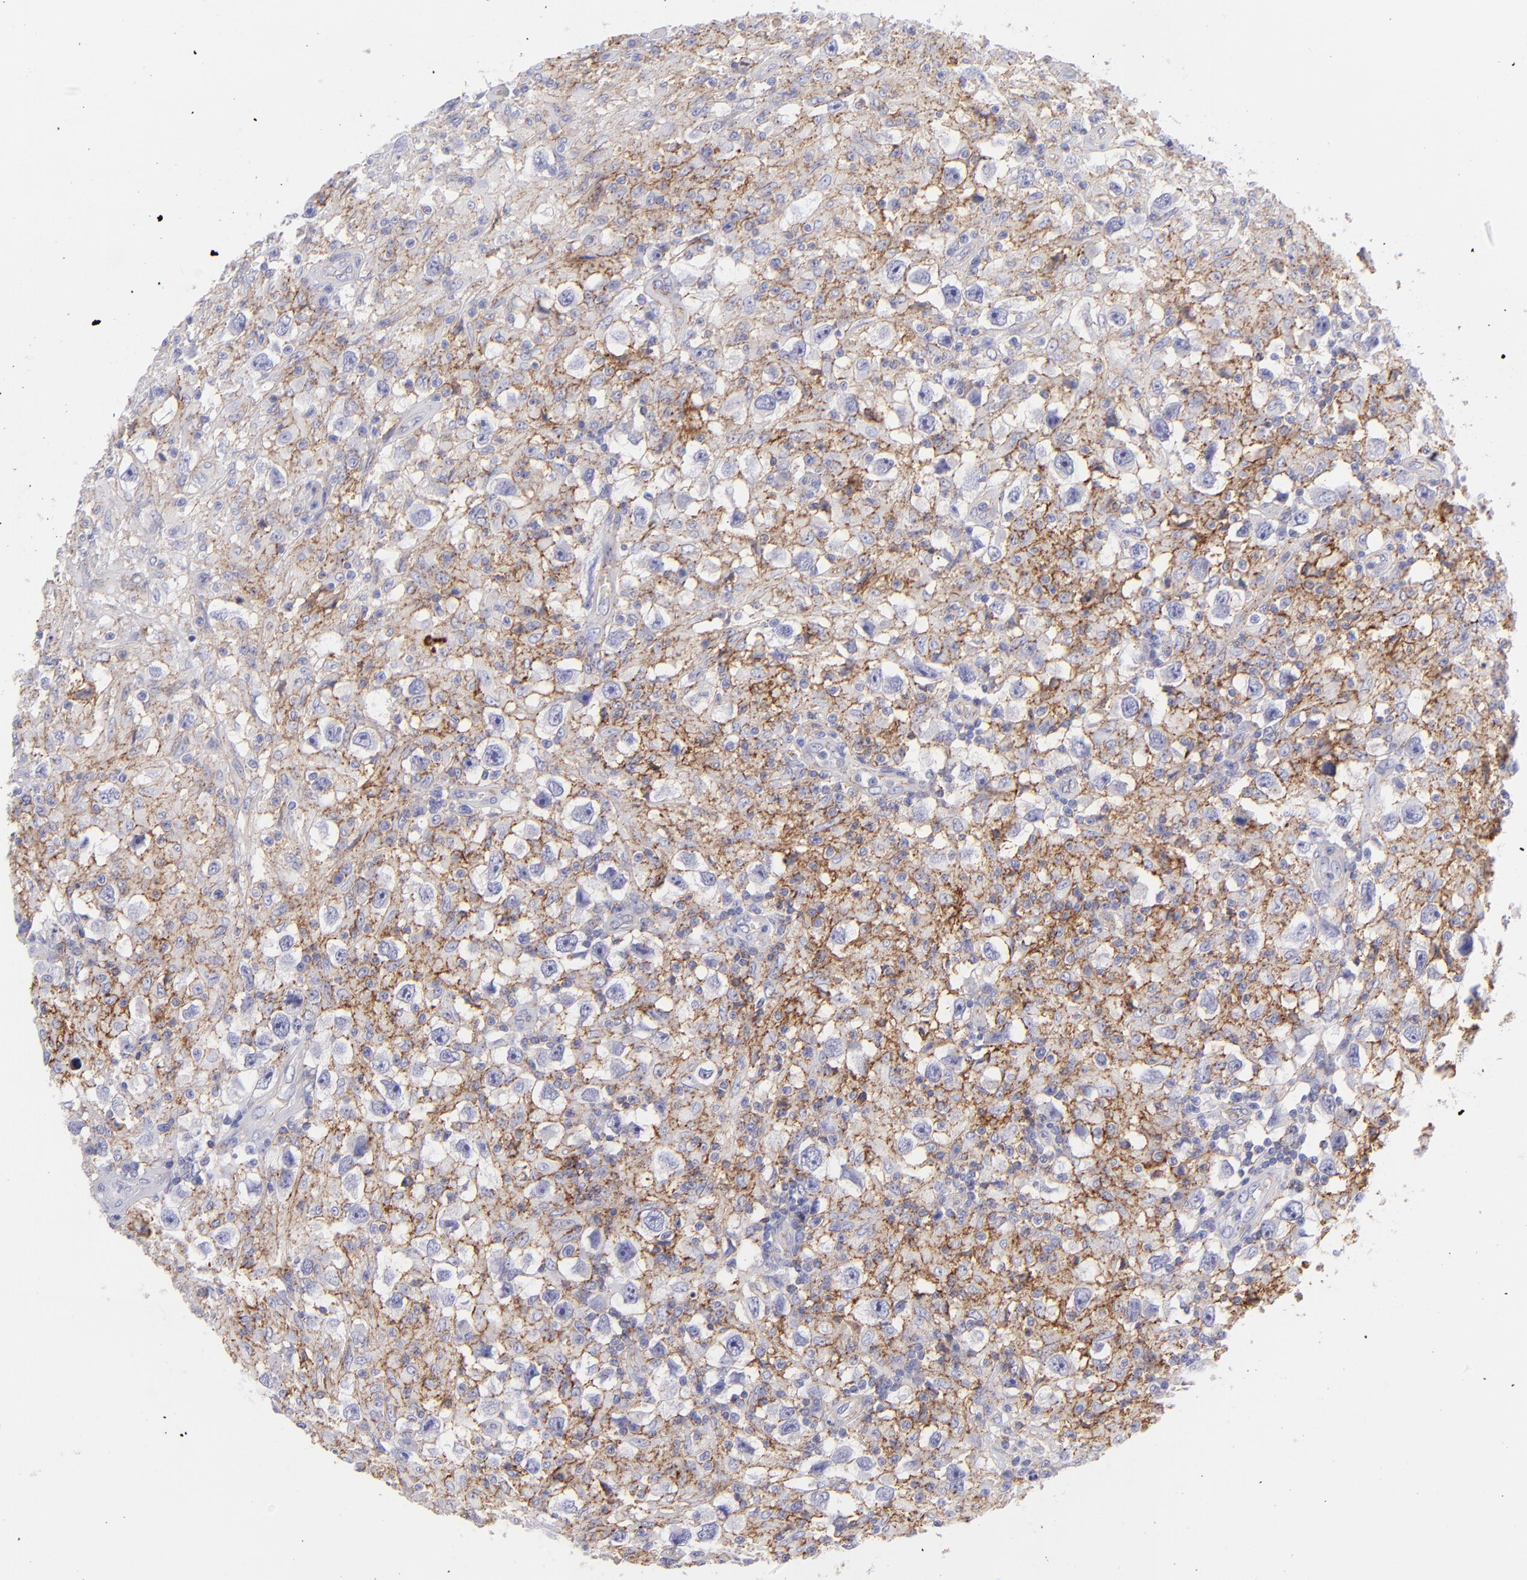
{"staining": {"intensity": "moderate", "quantity": "25%-75%", "location": "cytoplasmic/membranous"}, "tissue": "testis cancer", "cell_type": "Tumor cells", "image_type": "cancer", "snomed": [{"axis": "morphology", "description": "Seminoma, NOS"}, {"axis": "topography", "description": "Testis"}], "caption": "An immunohistochemistry (IHC) micrograph of neoplastic tissue is shown. Protein staining in brown shows moderate cytoplasmic/membranous positivity in testis cancer (seminoma) within tumor cells. (Stains: DAB (3,3'-diaminobenzidine) in brown, nuclei in blue, Microscopy: brightfield microscopy at high magnification).", "gene": "CD81", "patient": {"sex": "male", "age": 34}}